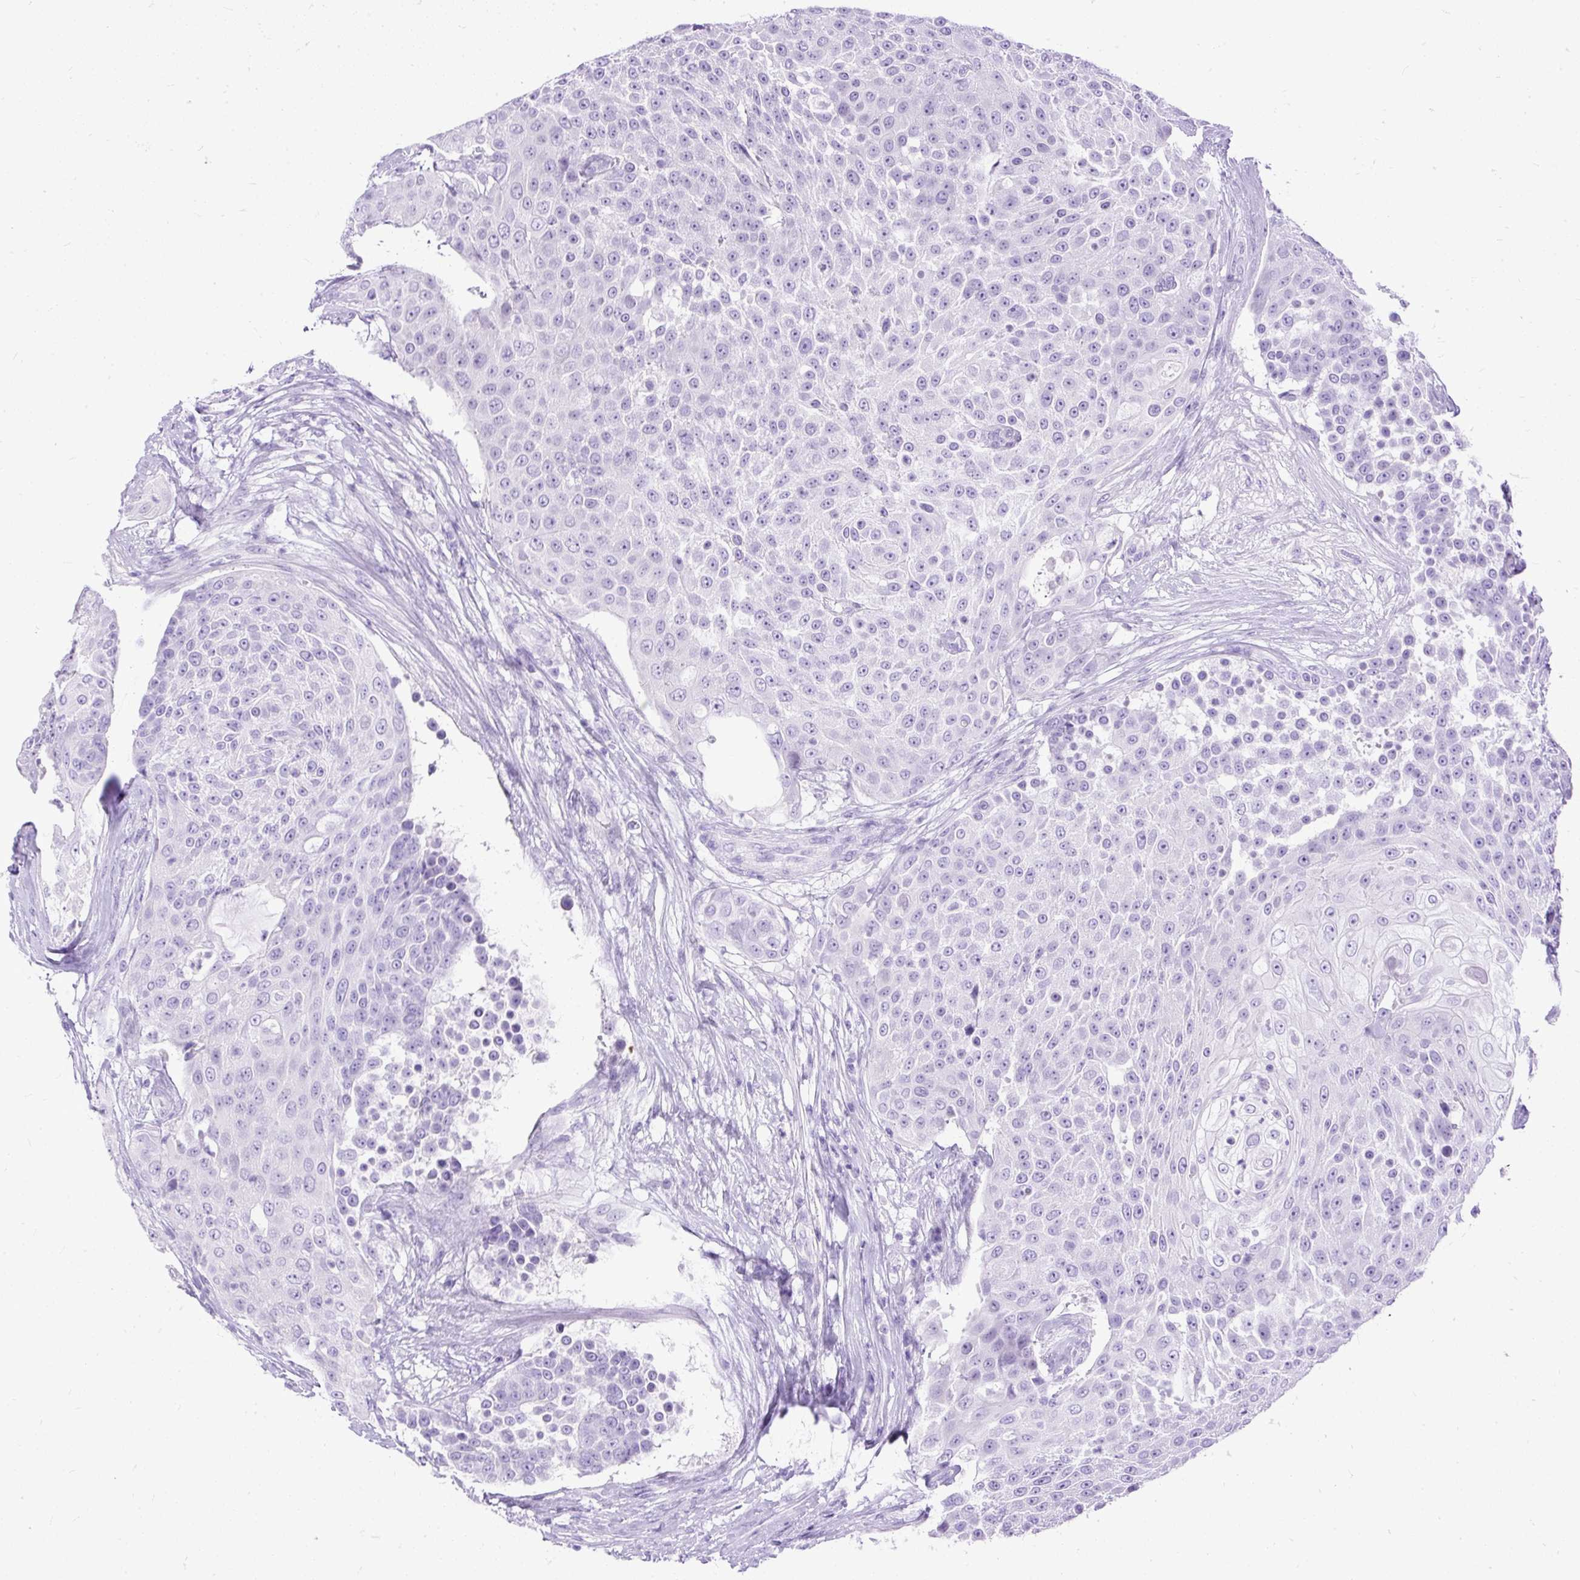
{"staining": {"intensity": "negative", "quantity": "none", "location": "none"}, "tissue": "urothelial cancer", "cell_type": "Tumor cells", "image_type": "cancer", "snomed": [{"axis": "morphology", "description": "Urothelial carcinoma, High grade"}, {"axis": "topography", "description": "Urinary bladder"}], "caption": "DAB (3,3'-diaminobenzidine) immunohistochemical staining of human urothelial carcinoma (high-grade) reveals no significant staining in tumor cells. (Stains: DAB IHC with hematoxylin counter stain, Microscopy: brightfield microscopy at high magnification).", "gene": "HEY1", "patient": {"sex": "female", "age": 63}}